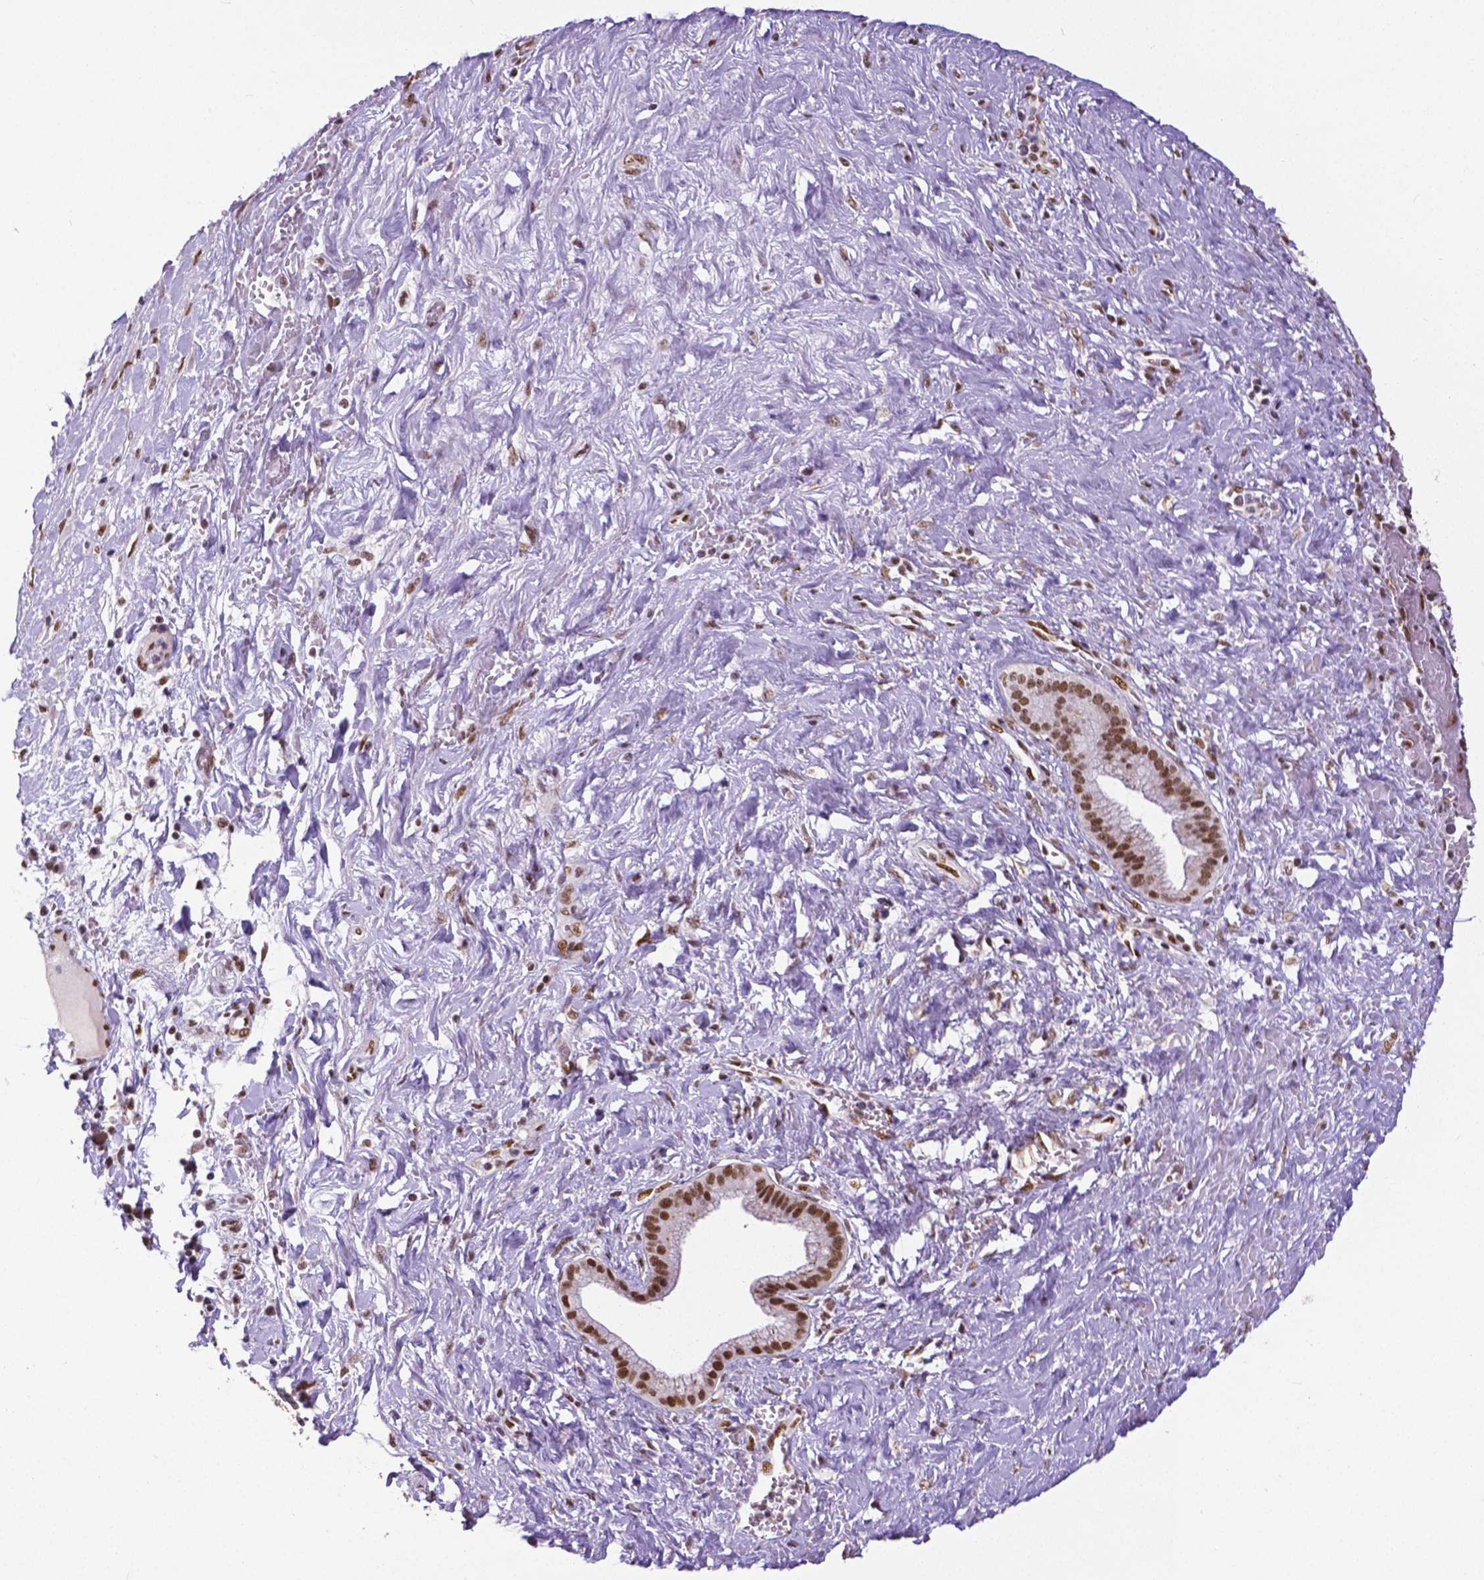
{"staining": {"intensity": "strong", "quantity": ">75%", "location": "nuclear"}, "tissue": "pancreatic cancer", "cell_type": "Tumor cells", "image_type": "cancer", "snomed": [{"axis": "morphology", "description": "Adenocarcinoma, NOS"}, {"axis": "topography", "description": "Pancreas"}], "caption": "DAB immunohistochemical staining of human adenocarcinoma (pancreatic) reveals strong nuclear protein positivity in approximately >75% of tumor cells. The staining was performed using DAB to visualize the protein expression in brown, while the nuclei were stained in blue with hematoxylin (Magnification: 20x).", "gene": "ATRX", "patient": {"sex": "male", "age": 44}}